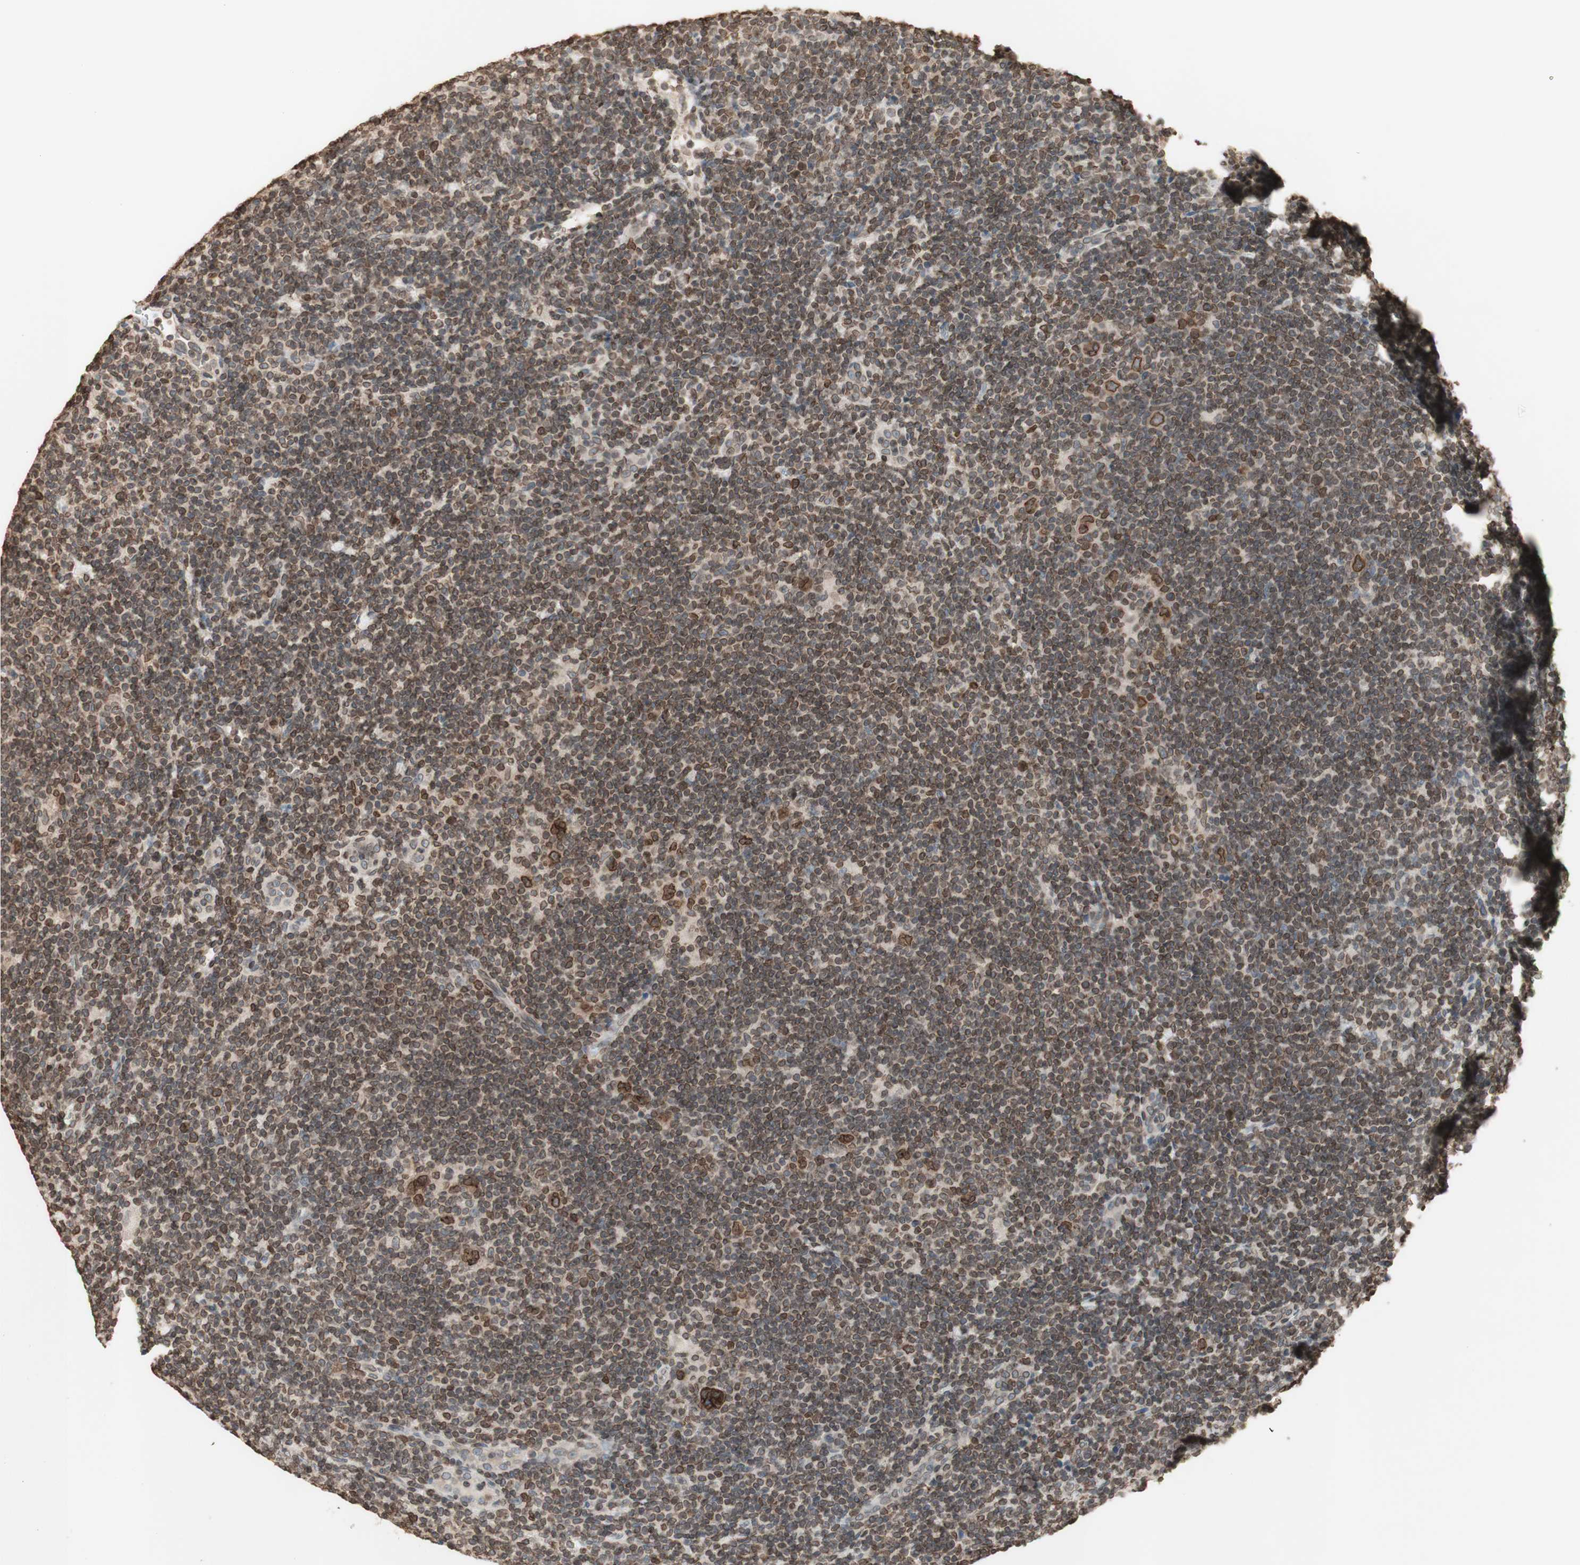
{"staining": {"intensity": "moderate", "quantity": ">75%", "location": "nuclear"}, "tissue": "lymphoma", "cell_type": "Tumor cells", "image_type": "cancer", "snomed": [{"axis": "morphology", "description": "Hodgkin's disease, NOS"}, {"axis": "topography", "description": "Lymph node"}], "caption": "Immunohistochemical staining of human lymphoma exhibits moderate nuclear protein positivity in about >75% of tumor cells.", "gene": "TMPO", "patient": {"sex": "female", "age": 57}}